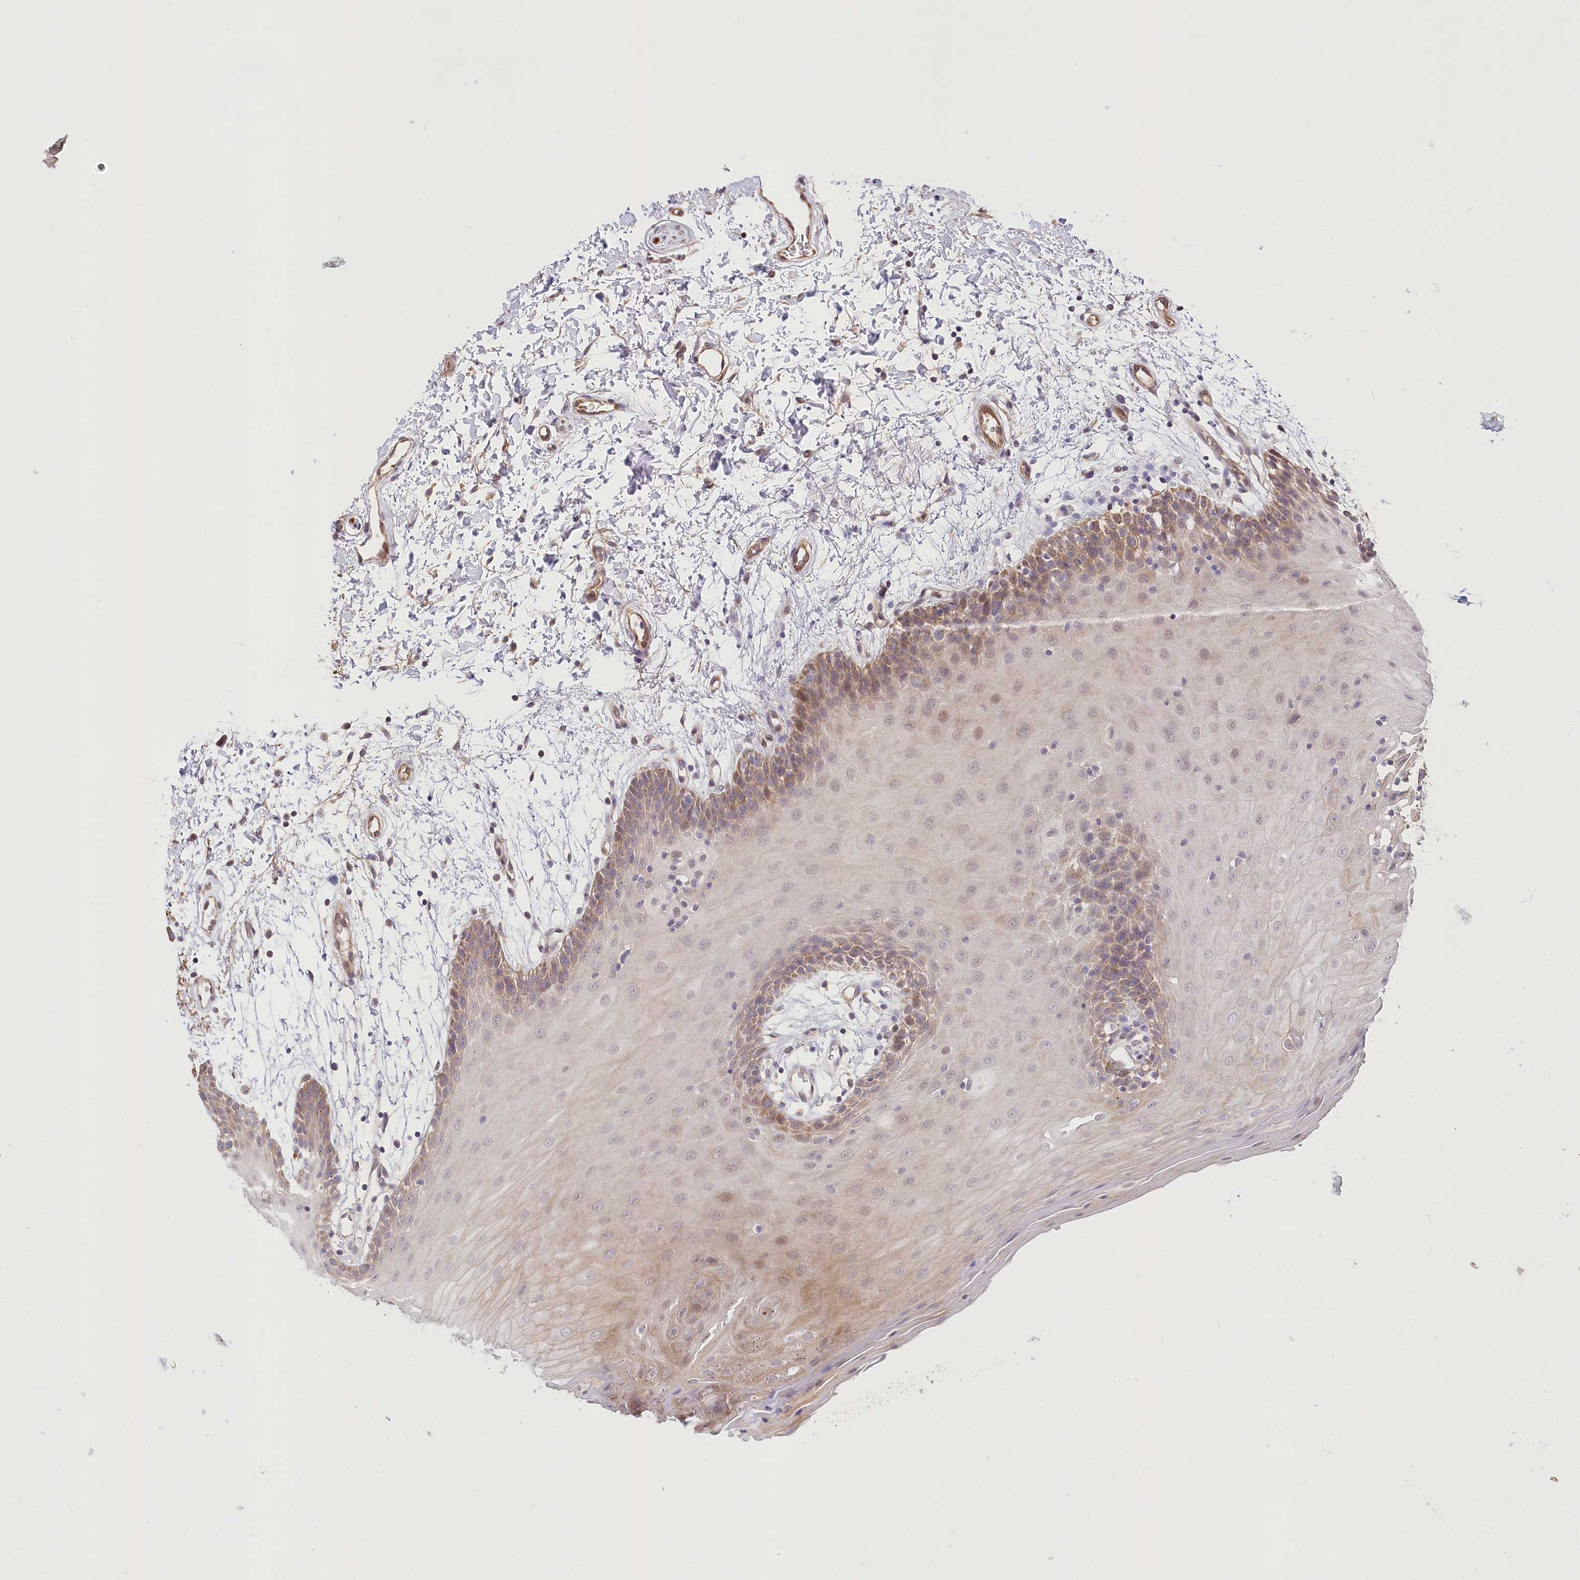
{"staining": {"intensity": "moderate", "quantity": "25%-75%", "location": "cytoplasmic/membranous,nuclear"}, "tissue": "oral mucosa", "cell_type": "Squamous epithelial cells", "image_type": "normal", "snomed": [{"axis": "morphology", "description": "Normal tissue, NOS"}, {"axis": "topography", "description": "Skeletal muscle"}, {"axis": "topography", "description": "Oral tissue"}, {"axis": "topography", "description": "Salivary gland"}, {"axis": "topography", "description": "Peripheral nerve tissue"}], "caption": "DAB immunohistochemical staining of benign oral mucosa exhibits moderate cytoplasmic/membranous,nuclear protein staining in approximately 25%-75% of squamous epithelial cells.", "gene": "CEP70", "patient": {"sex": "male", "age": 54}}